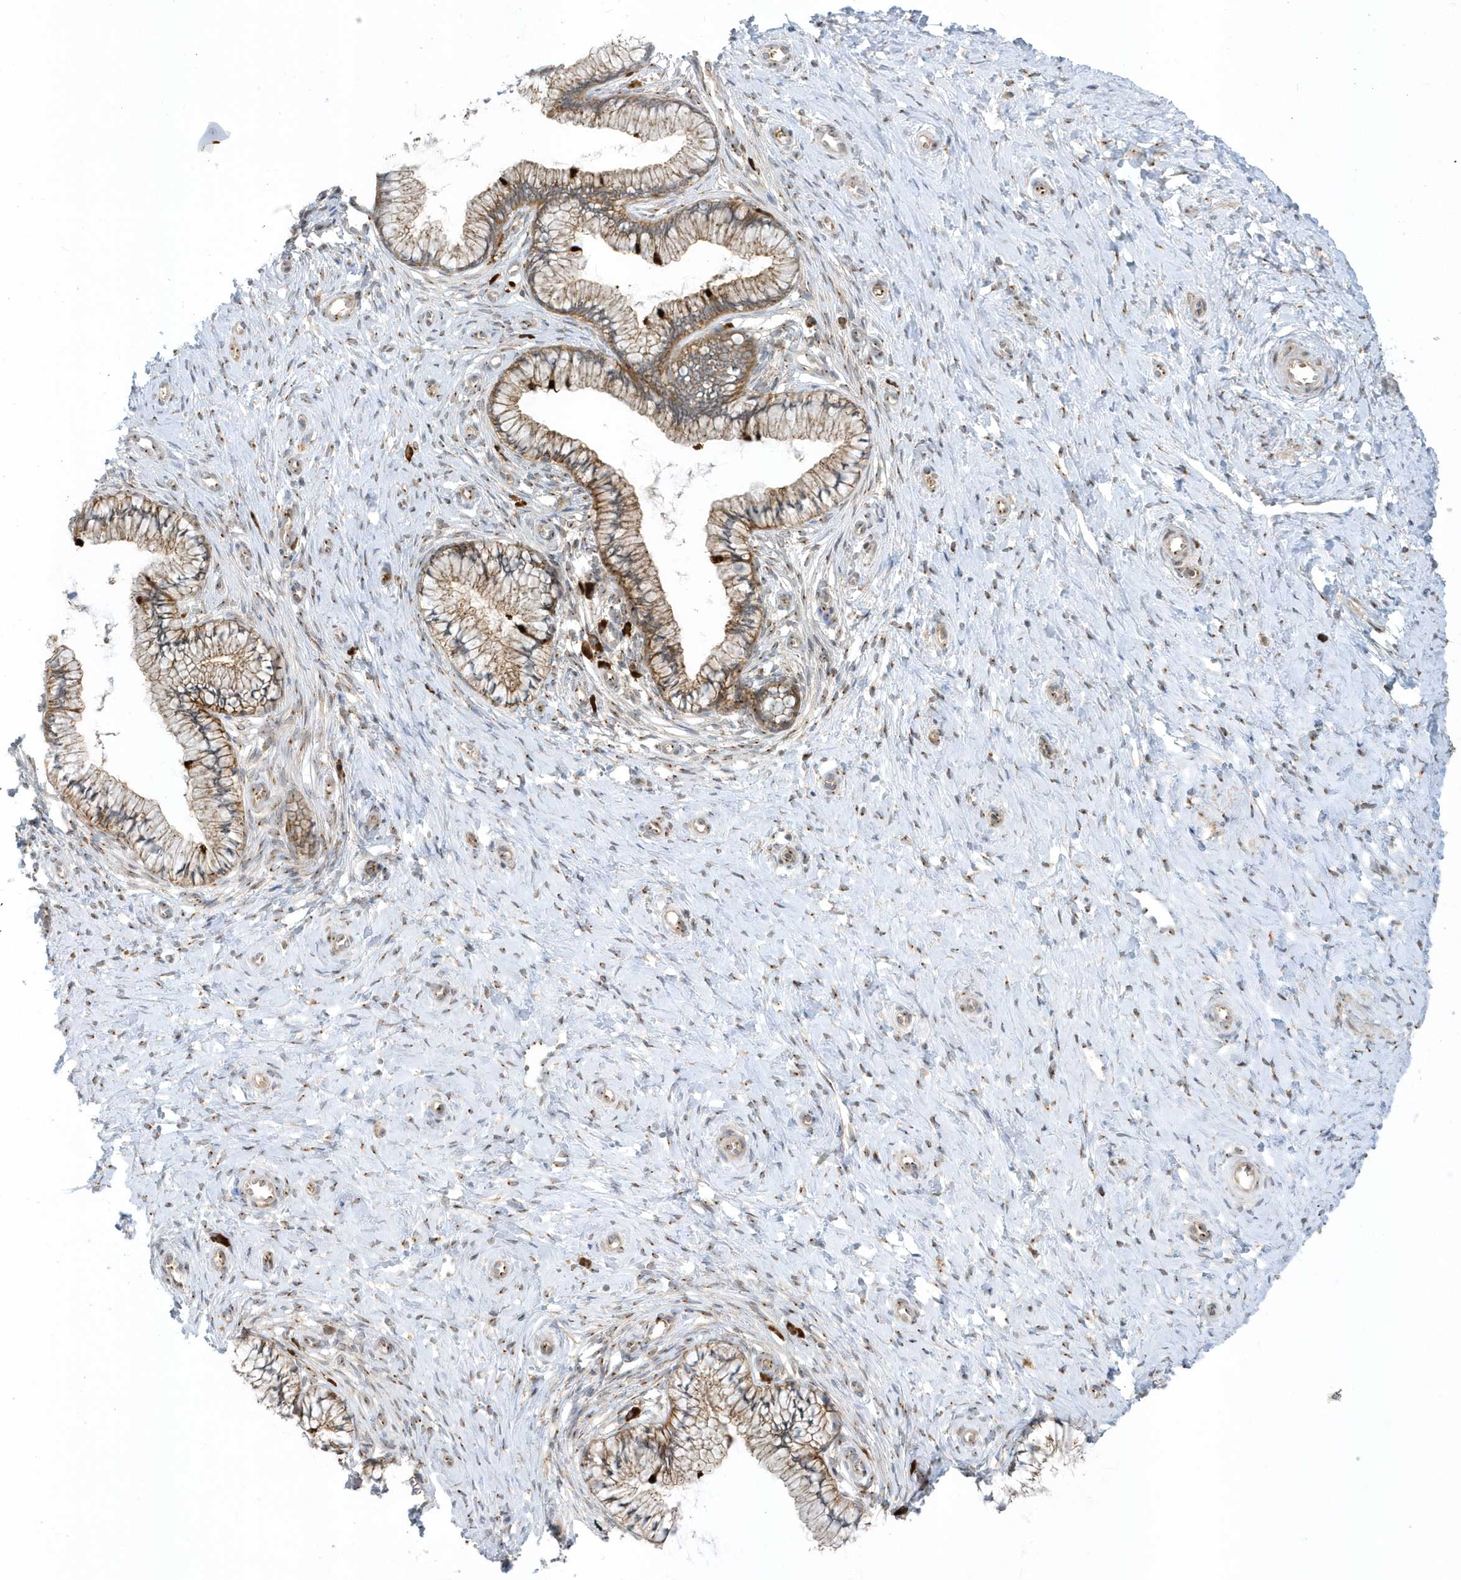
{"staining": {"intensity": "strong", "quantity": ">75%", "location": "cytoplasmic/membranous"}, "tissue": "cervix", "cell_type": "Glandular cells", "image_type": "normal", "snomed": [{"axis": "morphology", "description": "Normal tissue, NOS"}, {"axis": "topography", "description": "Cervix"}], "caption": "Protein staining exhibits strong cytoplasmic/membranous staining in about >75% of glandular cells in normal cervix.", "gene": "RPP40", "patient": {"sex": "female", "age": 36}}